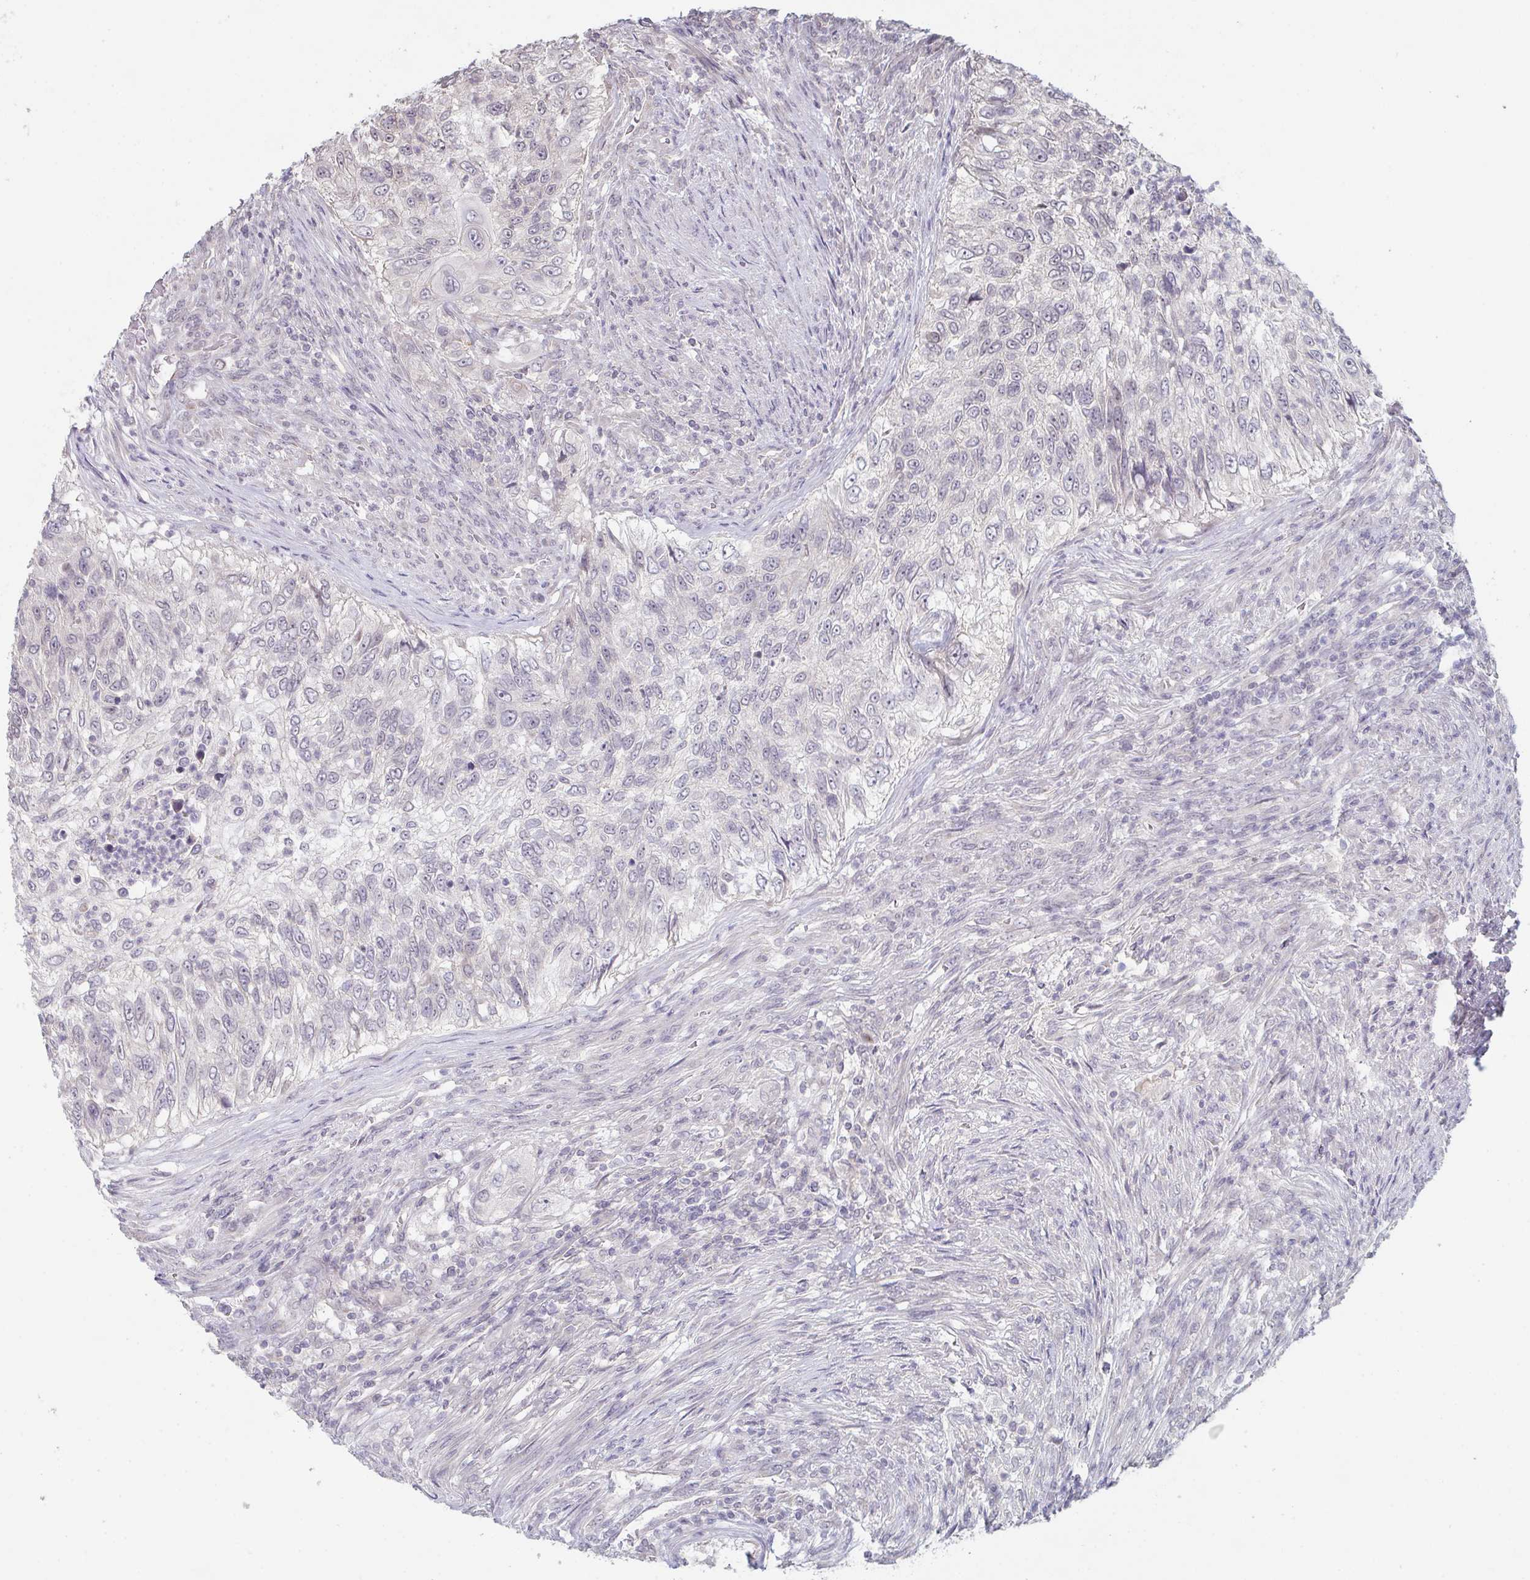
{"staining": {"intensity": "negative", "quantity": "none", "location": "none"}, "tissue": "urothelial cancer", "cell_type": "Tumor cells", "image_type": "cancer", "snomed": [{"axis": "morphology", "description": "Urothelial carcinoma, High grade"}, {"axis": "topography", "description": "Urinary bladder"}], "caption": "There is no significant staining in tumor cells of urothelial carcinoma (high-grade).", "gene": "ZNF214", "patient": {"sex": "female", "age": 60}}